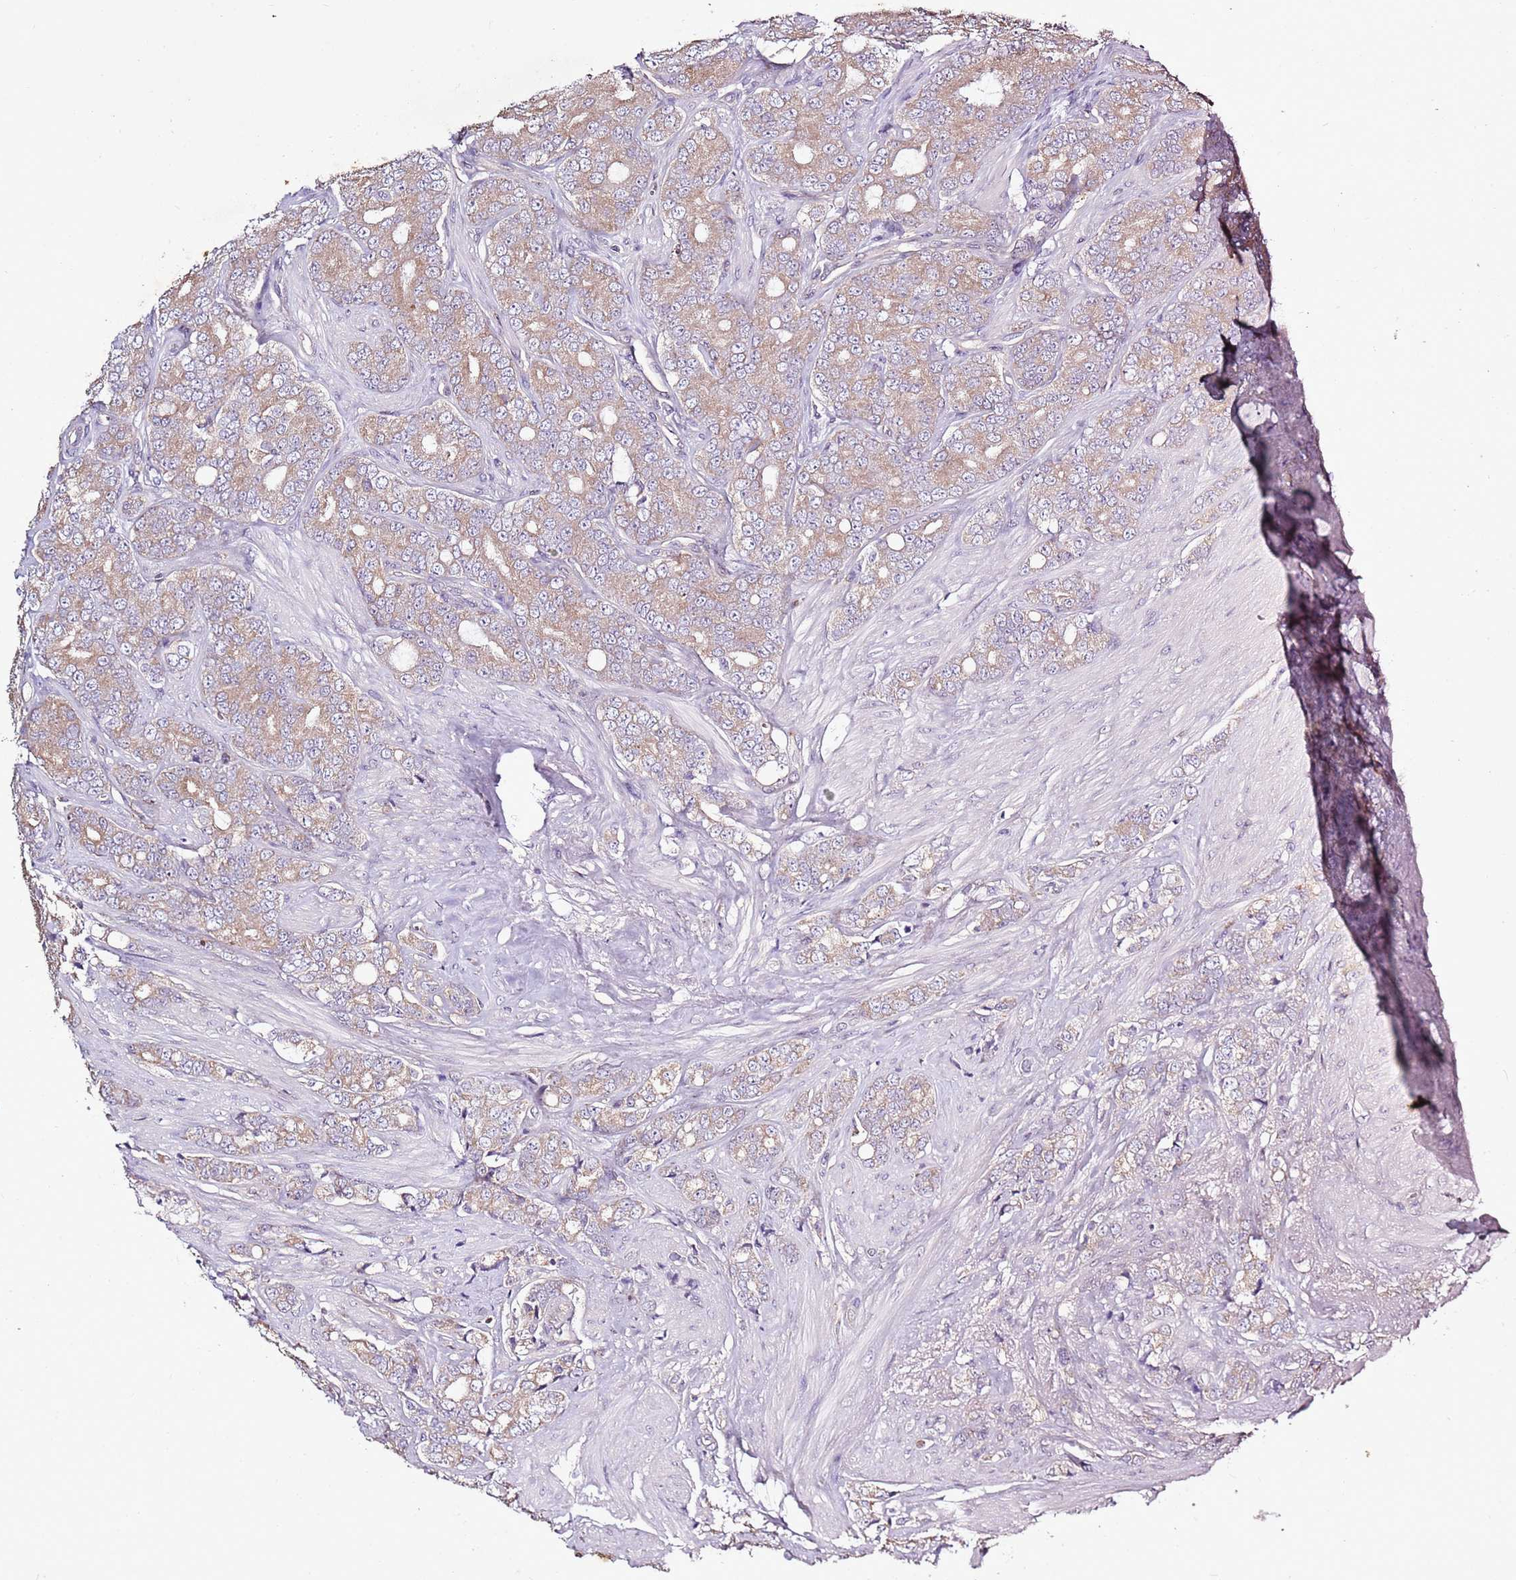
{"staining": {"intensity": "moderate", "quantity": ">75%", "location": "cytoplasmic/membranous"}, "tissue": "prostate cancer", "cell_type": "Tumor cells", "image_type": "cancer", "snomed": [{"axis": "morphology", "description": "Adenocarcinoma, High grade"}, {"axis": "topography", "description": "Prostate"}], "caption": "An IHC image of neoplastic tissue is shown. Protein staining in brown highlights moderate cytoplasmic/membranous positivity in prostate cancer within tumor cells.", "gene": "CAPN9", "patient": {"sex": "male", "age": 62}}